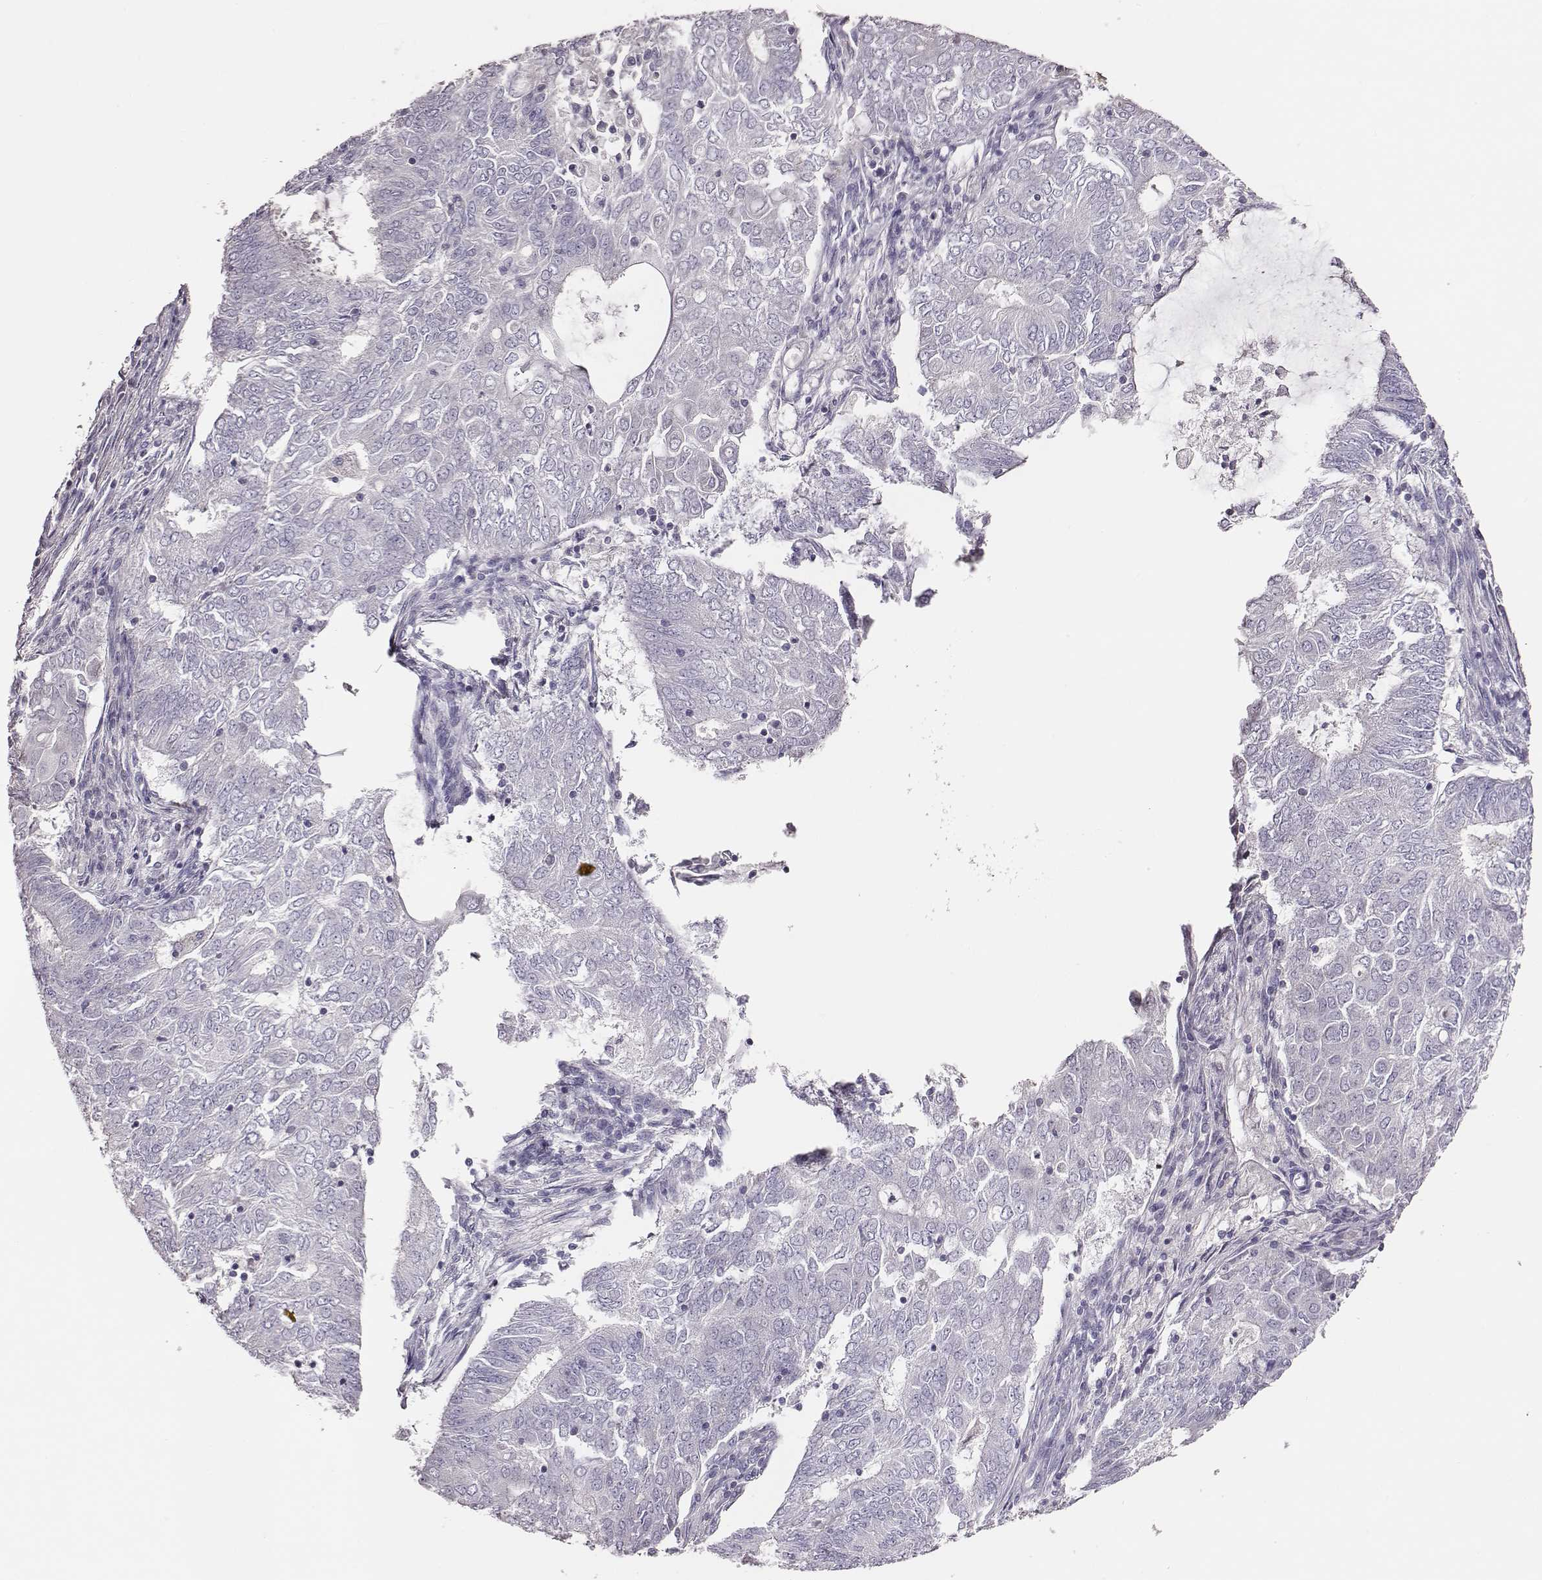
{"staining": {"intensity": "negative", "quantity": "none", "location": "none"}, "tissue": "endometrial cancer", "cell_type": "Tumor cells", "image_type": "cancer", "snomed": [{"axis": "morphology", "description": "Adenocarcinoma, NOS"}, {"axis": "topography", "description": "Endometrium"}], "caption": "Human endometrial cancer stained for a protein using IHC exhibits no positivity in tumor cells.", "gene": "P2RY10", "patient": {"sex": "female", "age": 62}}